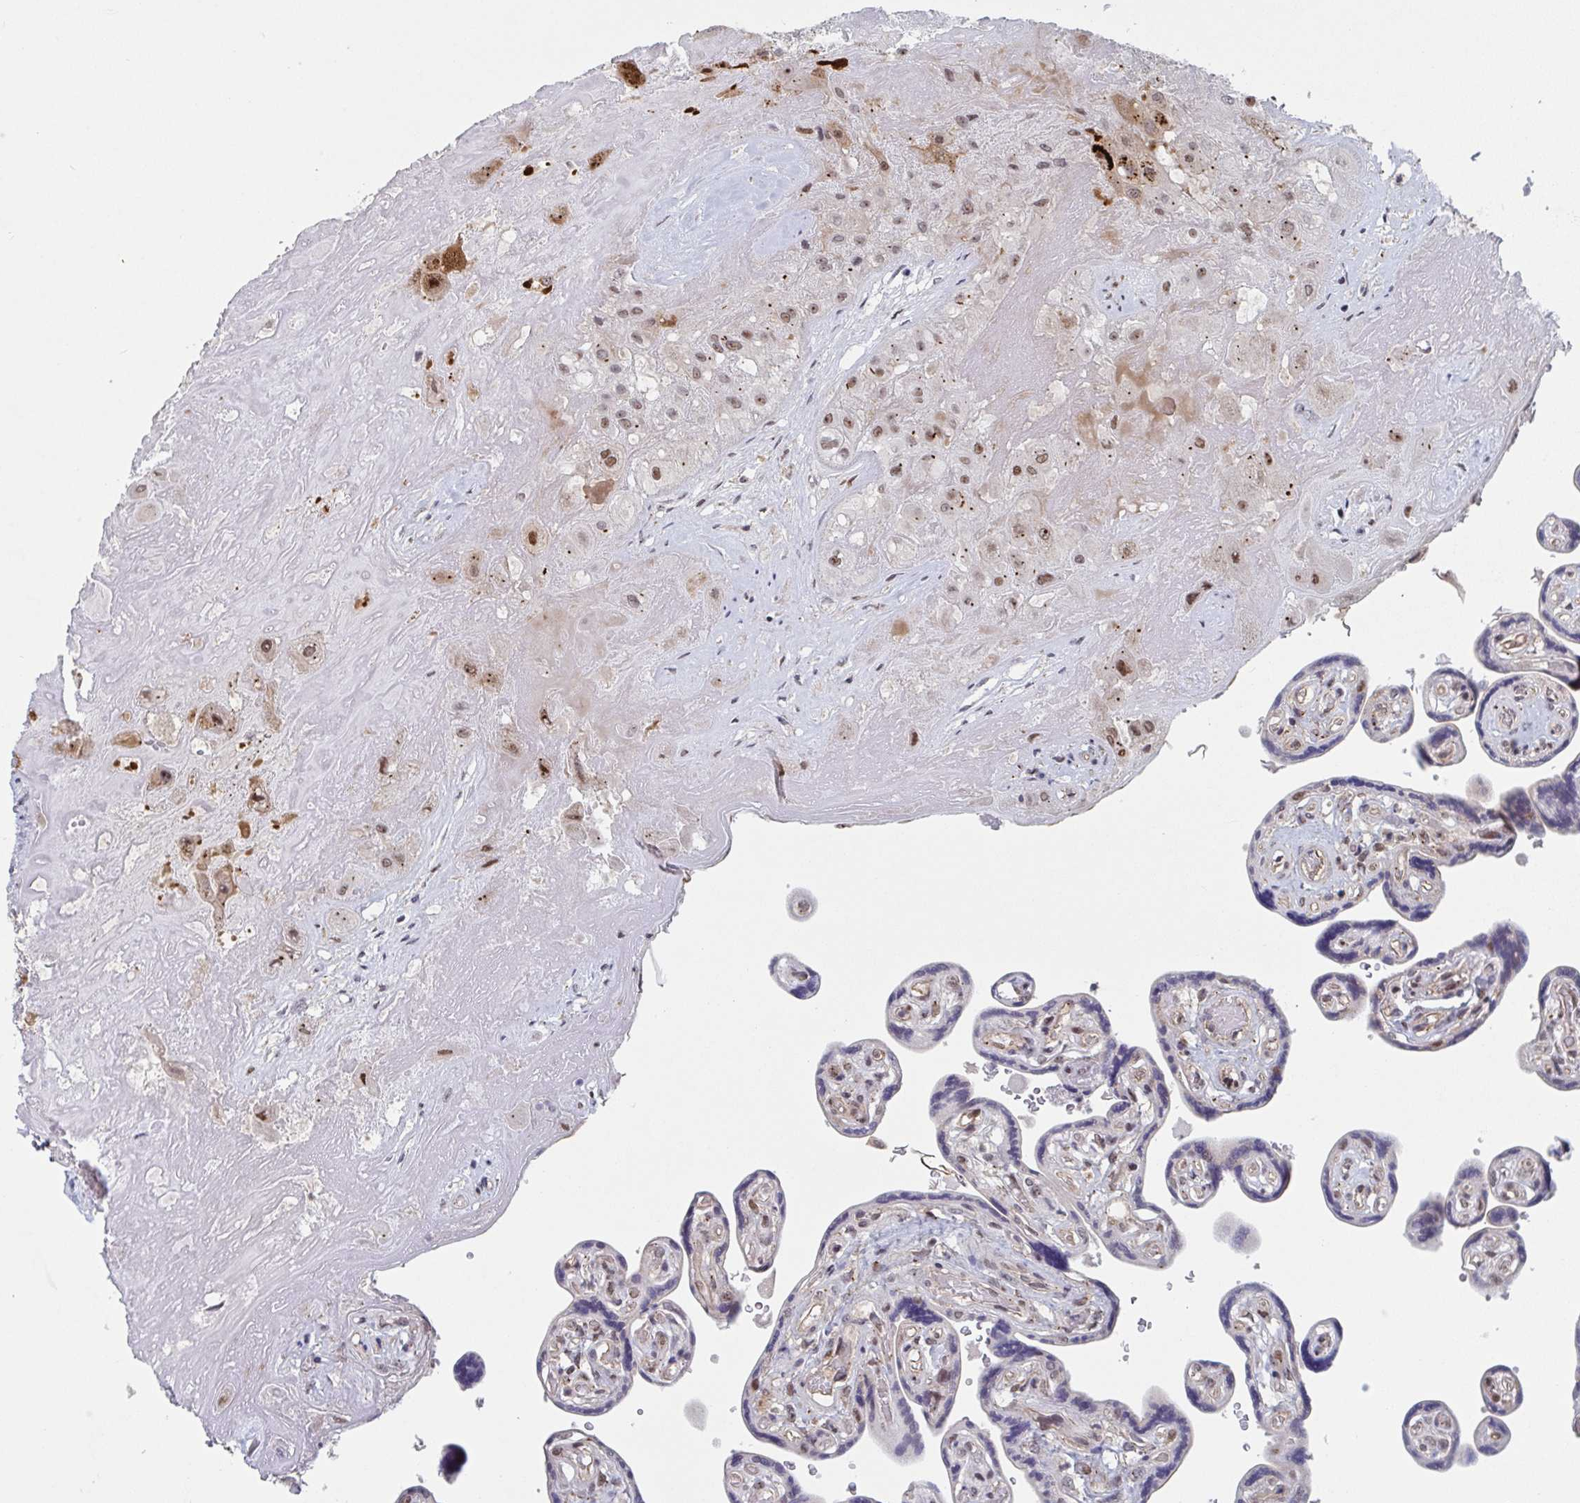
{"staining": {"intensity": "moderate", "quantity": "25%-75%", "location": "nuclear"}, "tissue": "placenta", "cell_type": "Trophoblastic cells", "image_type": "normal", "snomed": [{"axis": "morphology", "description": "Normal tissue, NOS"}, {"axis": "topography", "description": "Placenta"}], "caption": "DAB immunohistochemical staining of unremarkable human placenta exhibits moderate nuclear protein expression in about 25%-75% of trophoblastic cells.", "gene": "RNF212", "patient": {"sex": "female", "age": 32}}